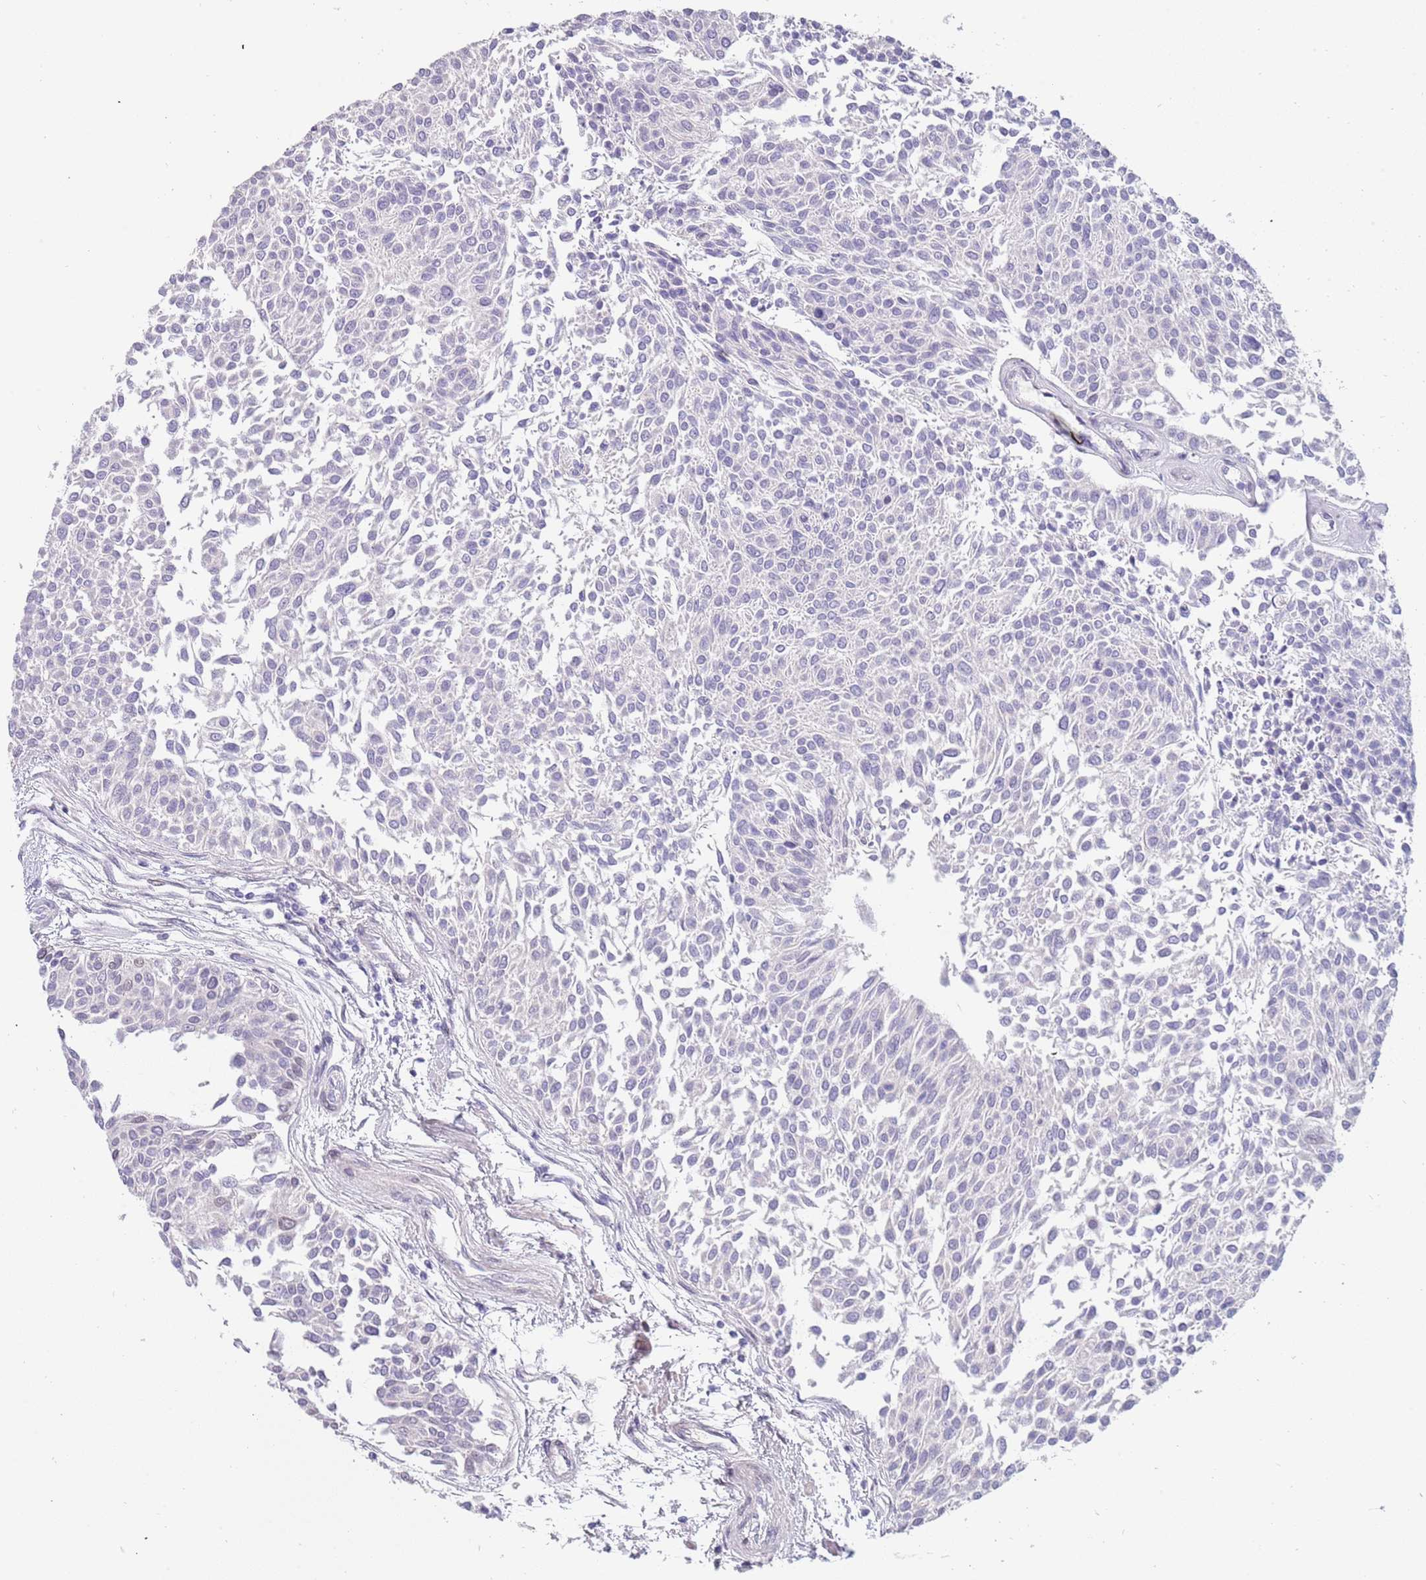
{"staining": {"intensity": "negative", "quantity": "none", "location": "none"}, "tissue": "urothelial cancer", "cell_type": "Tumor cells", "image_type": "cancer", "snomed": [{"axis": "morphology", "description": "Urothelial carcinoma, NOS"}, {"axis": "topography", "description": "Urinary bladder"}], "caption": "This micrograph is of urothelial cancer stained with immunohistochemistry (IHC) to label a protein in brown with the nuclei are counter-stained blue. There is no positivity in tumor cells. (Stains: DAB immunohistochemistry with hematoxylin counter stain, Microscopy: brightfield microscopy at high magnification).", "gene": "KLHDC2", "patient": {"sex": "male", "age": 55}}